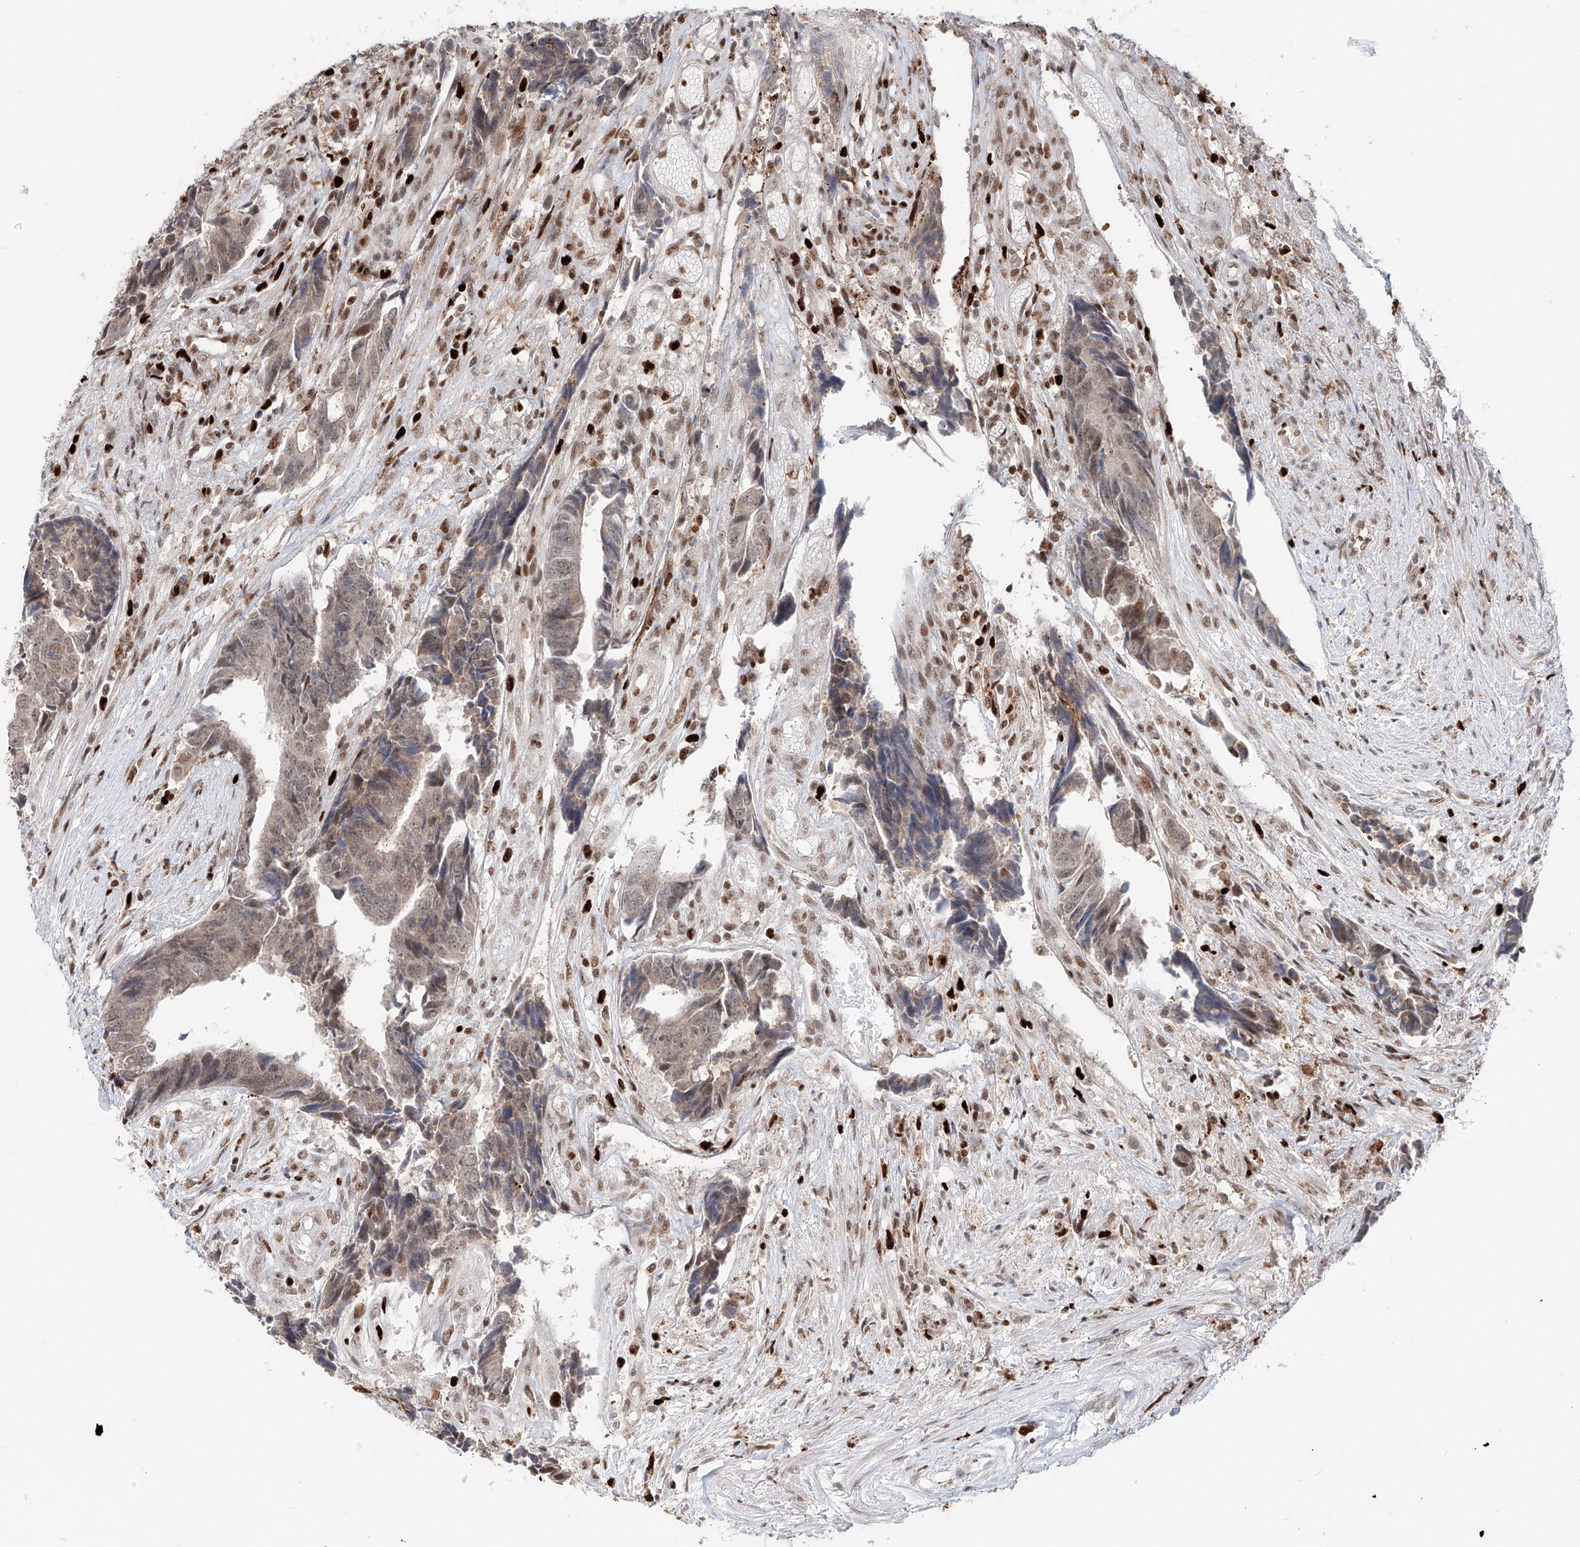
{"staining": {"intensity": "weak", "quantity": ">75%", "location": "cytoplasmic/membranous,nuclear"}, "tissue": "colorectal cancer", "cell_type": "Tumor cells", "image_type": "cancer", "snomed": [{"axis": "morphology", "description": "Adenocarcinoma, NOS"}, {"axis": "topography", "description": "Rectum"}], "caption": "Adenocarcinoma (colorectal) stained with DAB (3,3'-diaminobenzidine) immunohistochemistry (IHC) reveals low levels of weak cytoplasmic/membranous and nuclear staining in about >75% of tumor cells. The protein is stained brown, and the nuclei are stained in blue (DAB (3,3'-diaminobenzidine) IHC with brightfield microscopy, high magnification).", "gene": "DZIP1L", "patient": {"sex": "male", "age": 84}}